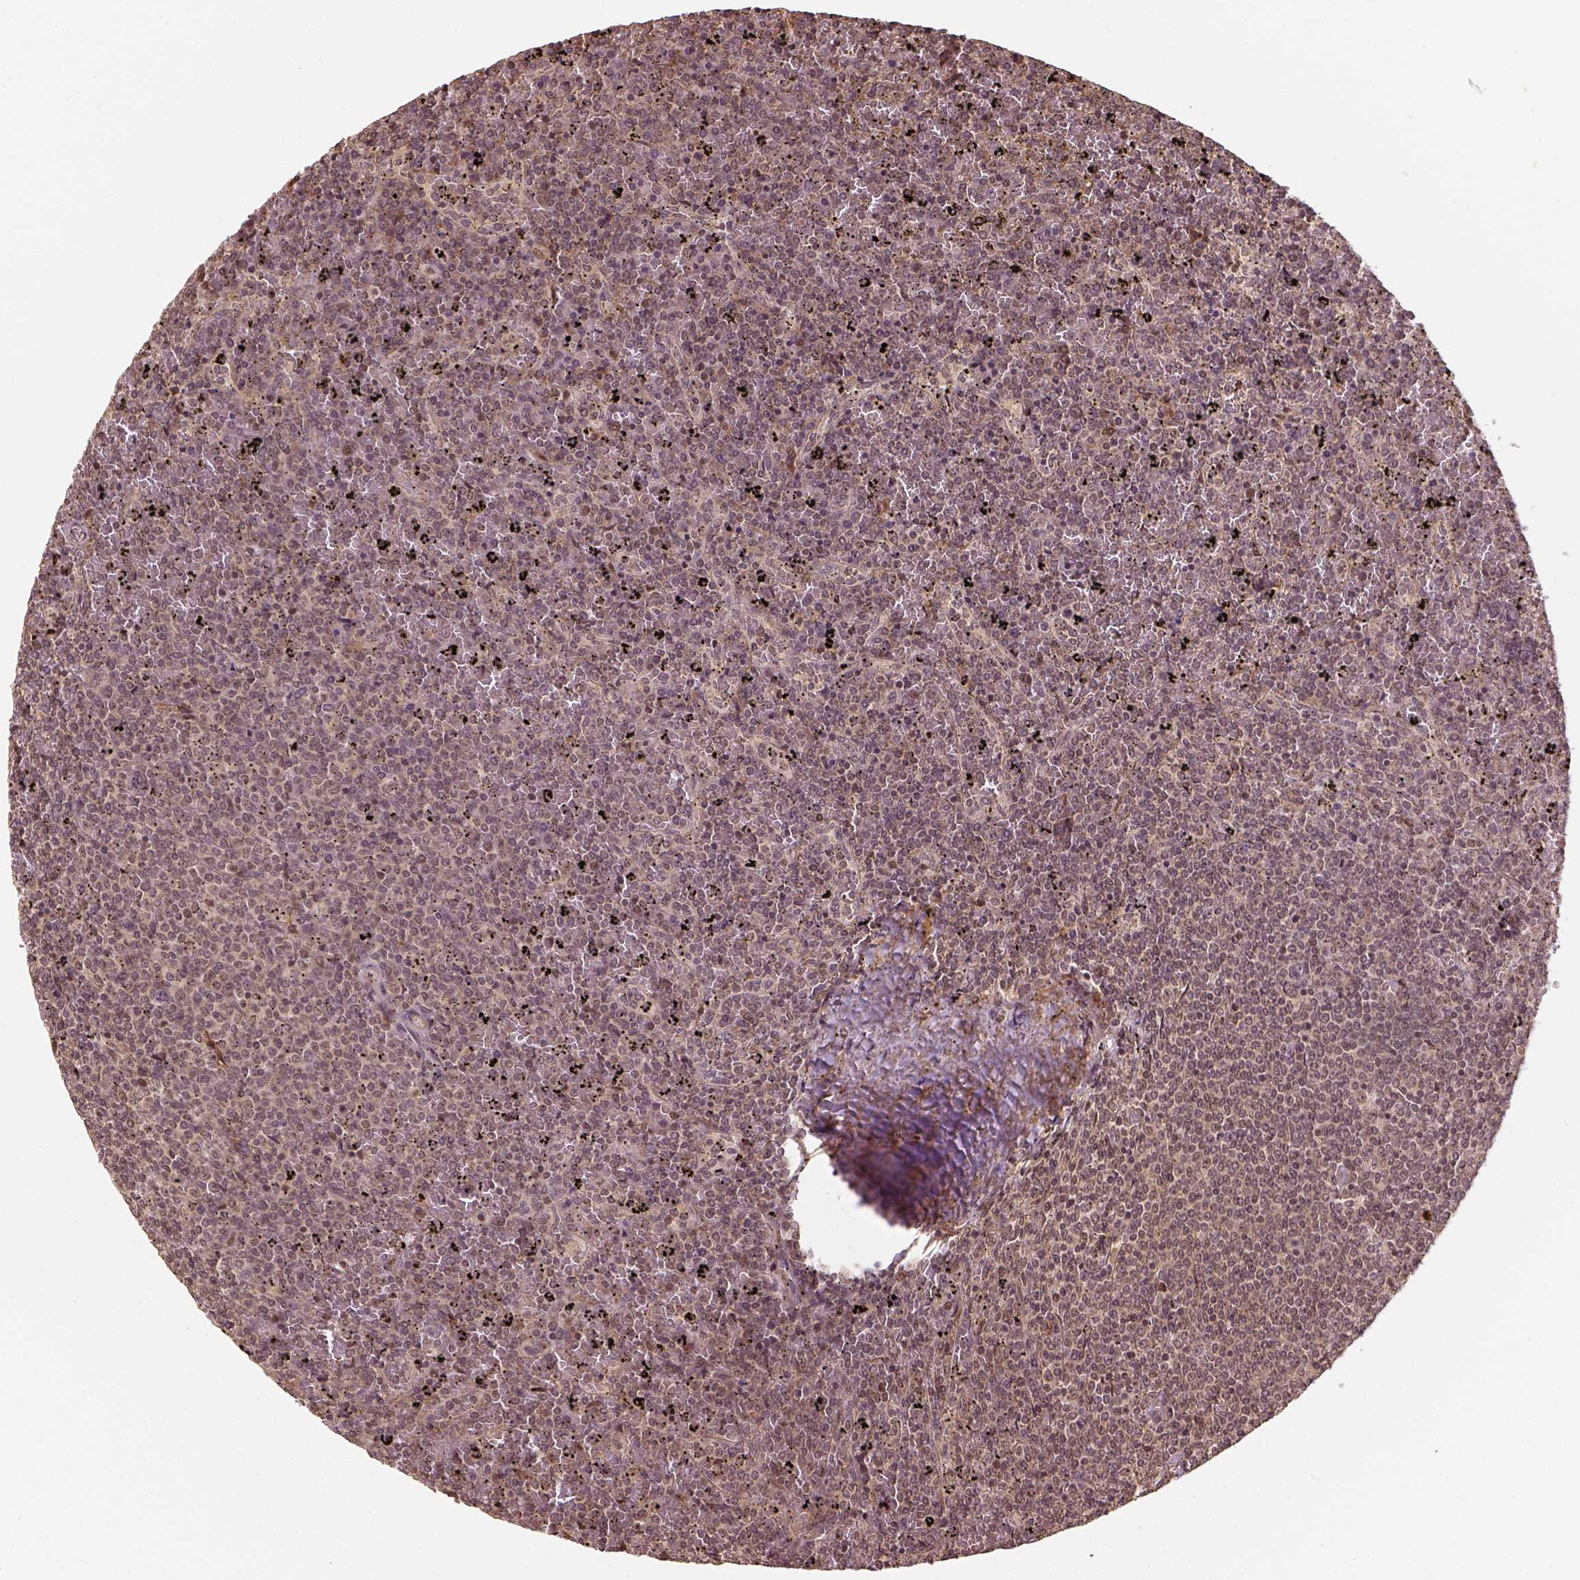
{"staining": {"intensity": "weak", "quantity": "25%-75%", "location": "cytoplasmic/membranous"}, "tissue": "lymphoma", "cell_type": "Tumor cells", "image_type": "cancer", "snomed": [{"axis": "morphology", "description": "Malignant lymphoma, non-Hodgkin's type, Low grade"}, {"axis": "topography", "description": "Spleen"}], "caption": "Tumor cells exhibit weak cytoplasmic/membranous expression in about 25%-75% of cells in malignant lymphoma, non-Hodgkin's type (low-grade). The protein is stained brown, and the nuclei are stained in blue (DAB (3,3'-diaminobenzidine) IHC with brightfield microscopy, high magnification).", "gene": "VEGFA", "patient": {"sex": "female", "age": 77}}